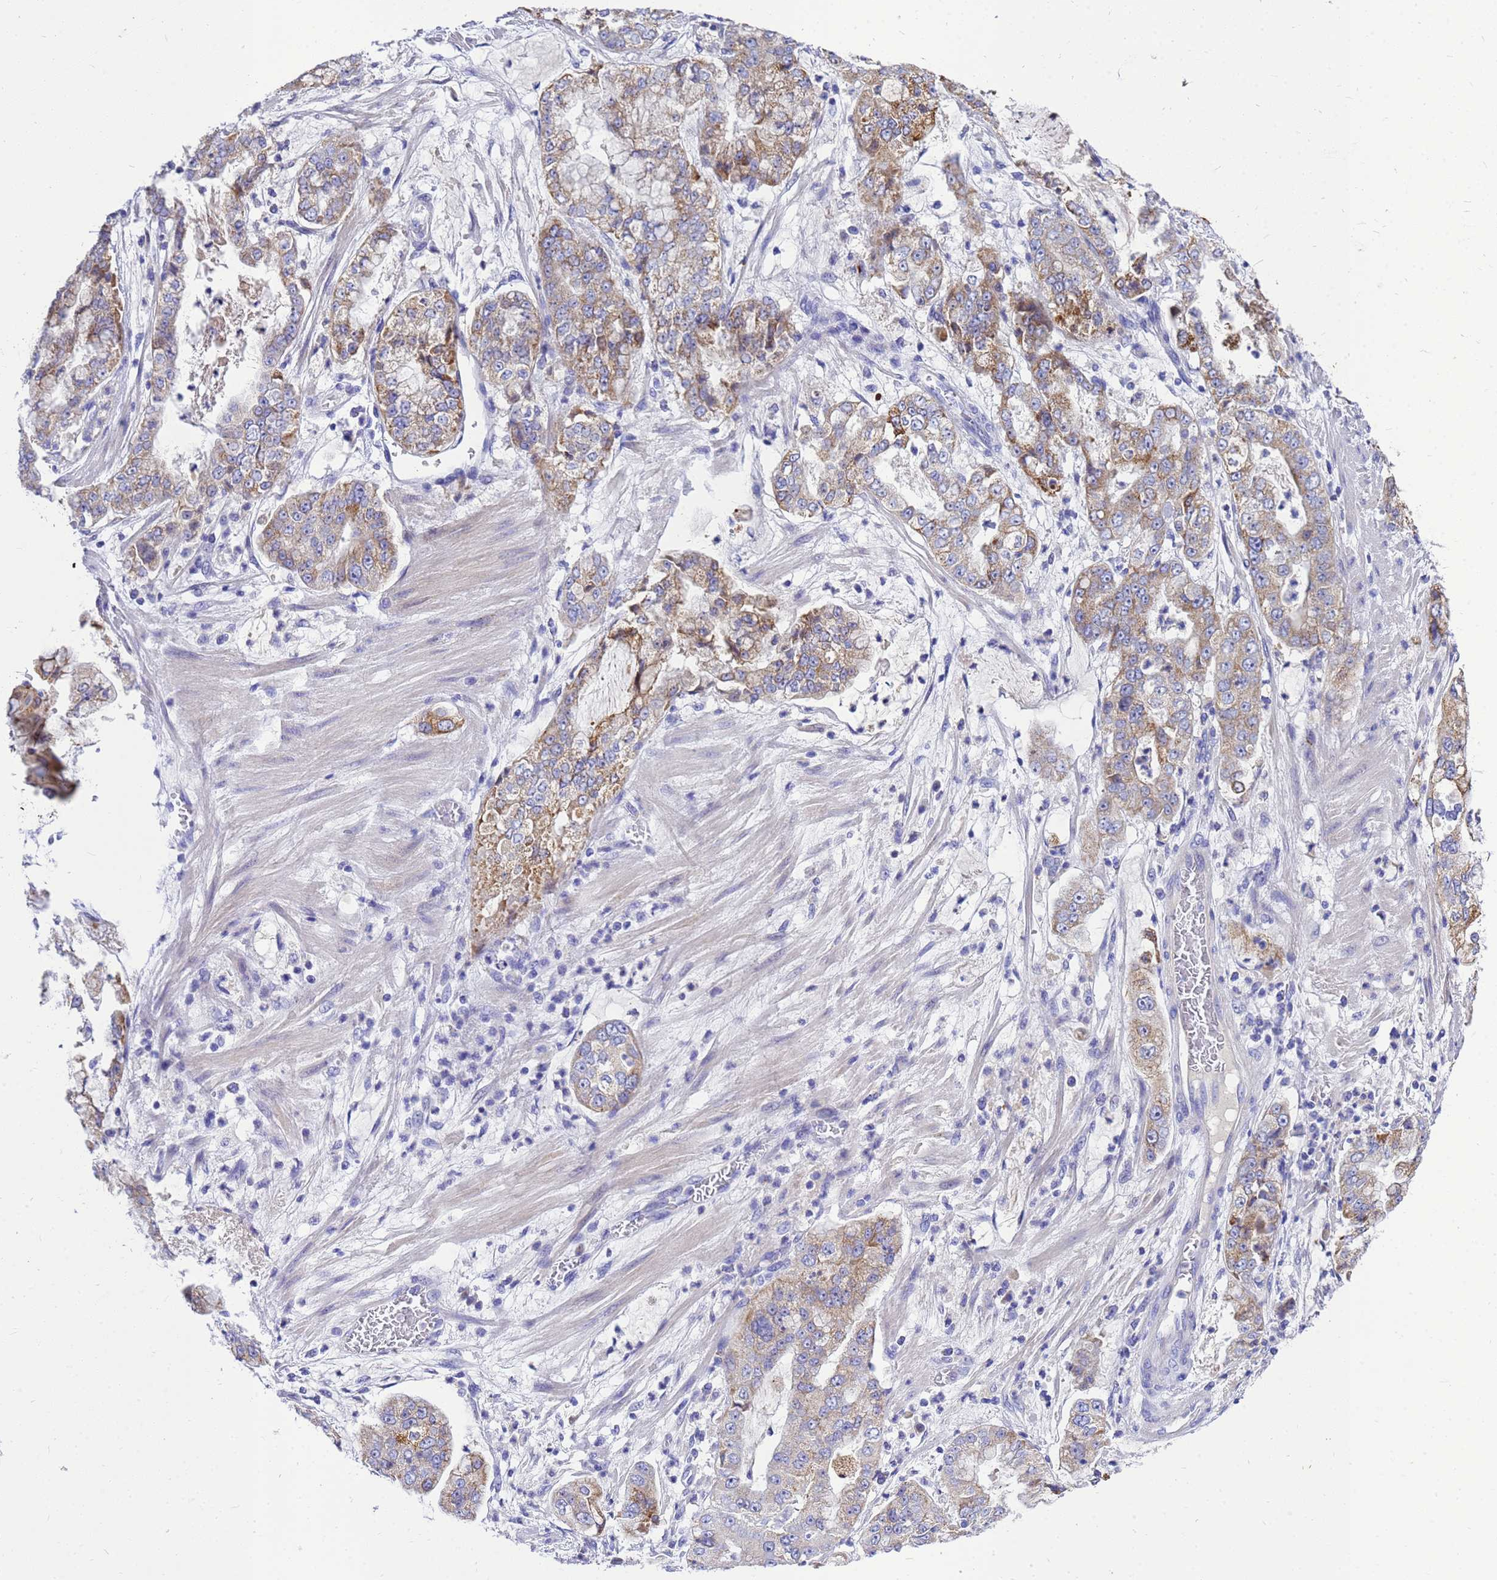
{"staining": {"intensity": "moderate", "quantity": "25%-75%", "location": "cytoplasmic/membranous"}, "tissue": "stomach cancer", "cell_type": "Tumor cells", "image_type": "cancer", "snomed": [{"axis": "morphology", "description": "Adenocarcinoma, NOS"}, {"axis": "topography", "description": "Stomach"}], "caption": "Approximately 25%-75% of tumor cells in human adenocarcinoma (stomach) display moderate cytoplasmic/membranous protein positivity as visualized by brown immunohistochemical staining.", "gene": "OR52E2", "patient": {"sex": "male", "age": 76}}